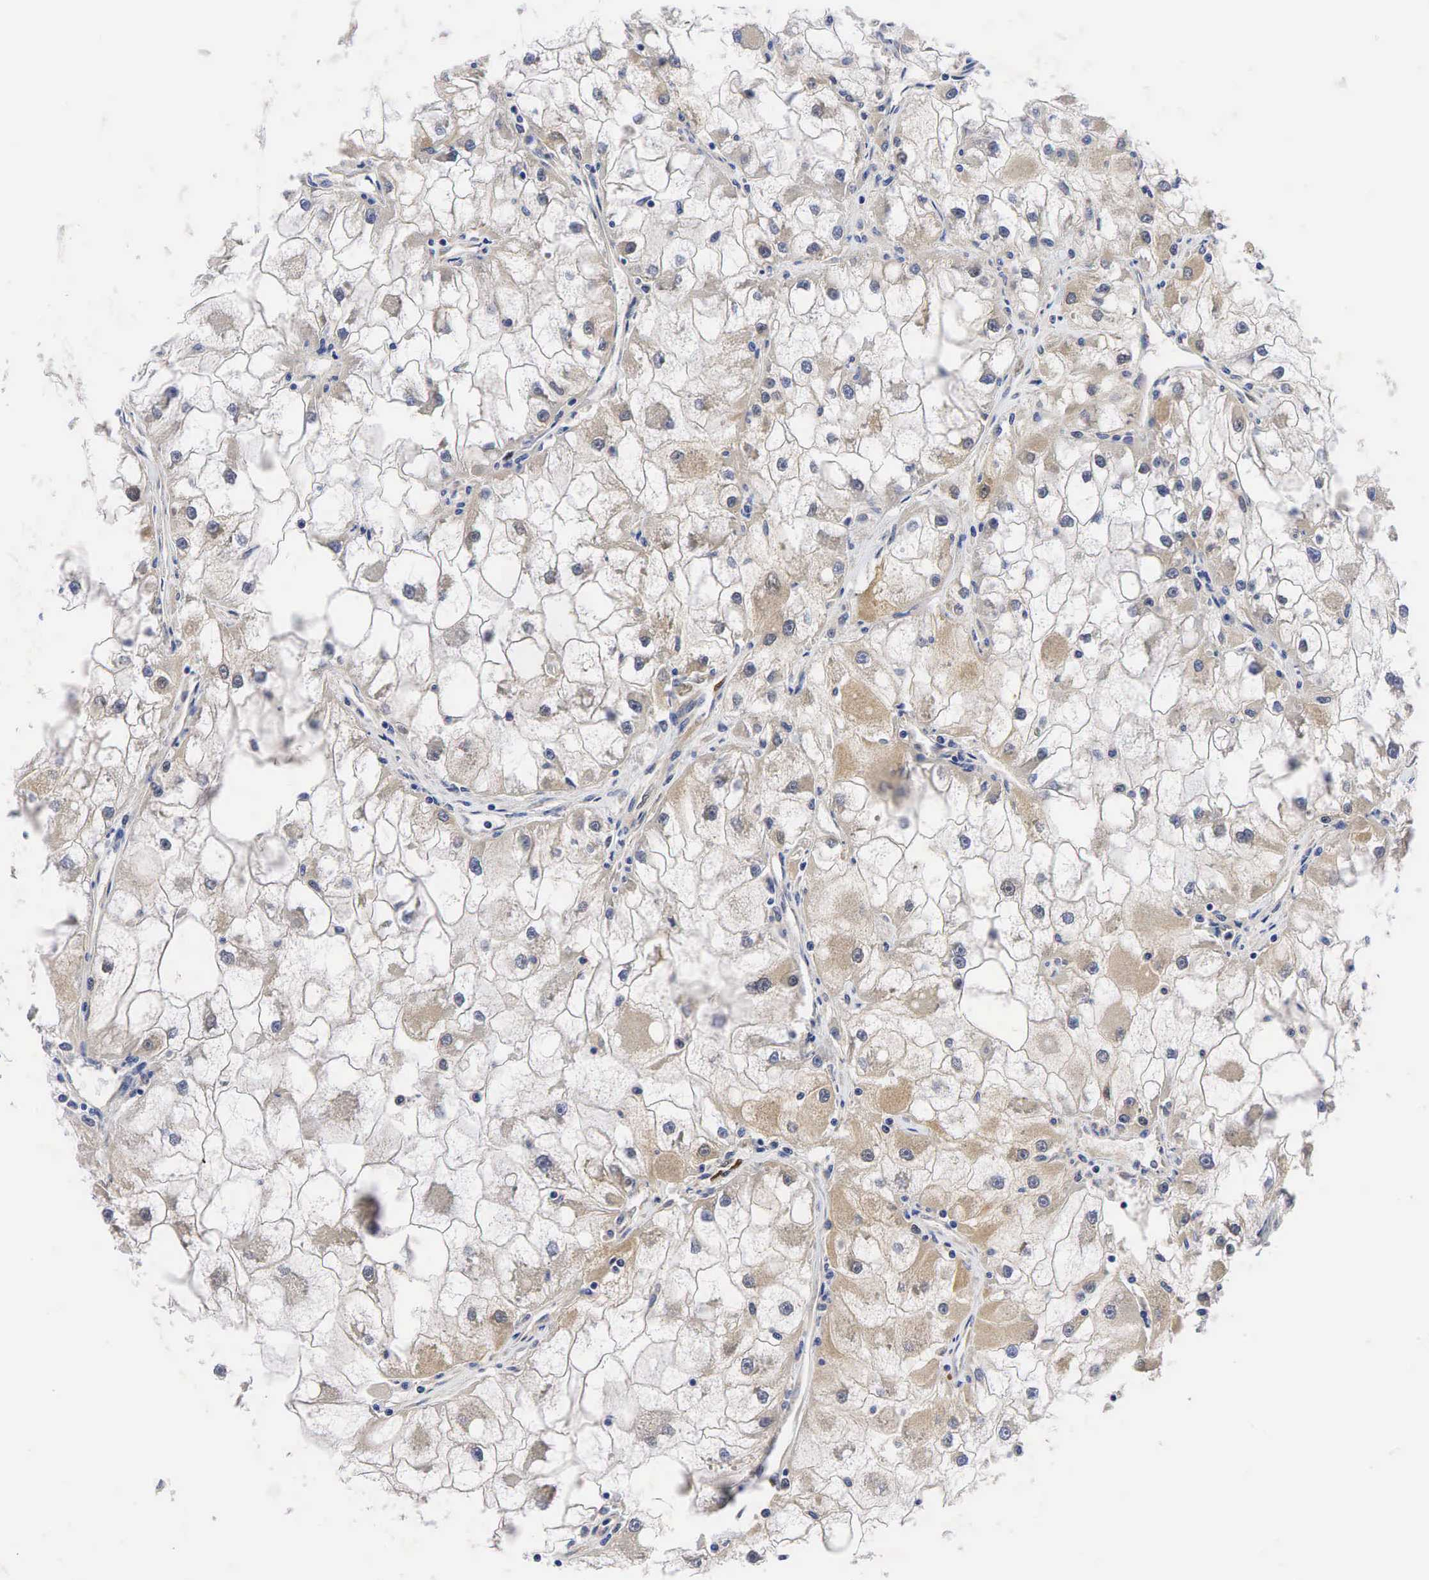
{"staining": {"intensity": "moderate", "quantity": "<25%", "location": "cytoplasmic/membranous"}, "tissue": "renal cancer", "cell_type": "Tumor cells", "image_type": "cancer", "snomed": [{"axis": "morphology", "description": "Adenocarcinoma, NOS"}, {"axis": "topography", "description": "Kidney"}], "caption": "Renal cancer stained for a protein demonstrates moderate cytoplasmic/membranous positivity in tumor cells.", "gene": "CCND1", "patient": {"sex": "female", "age": 73}}